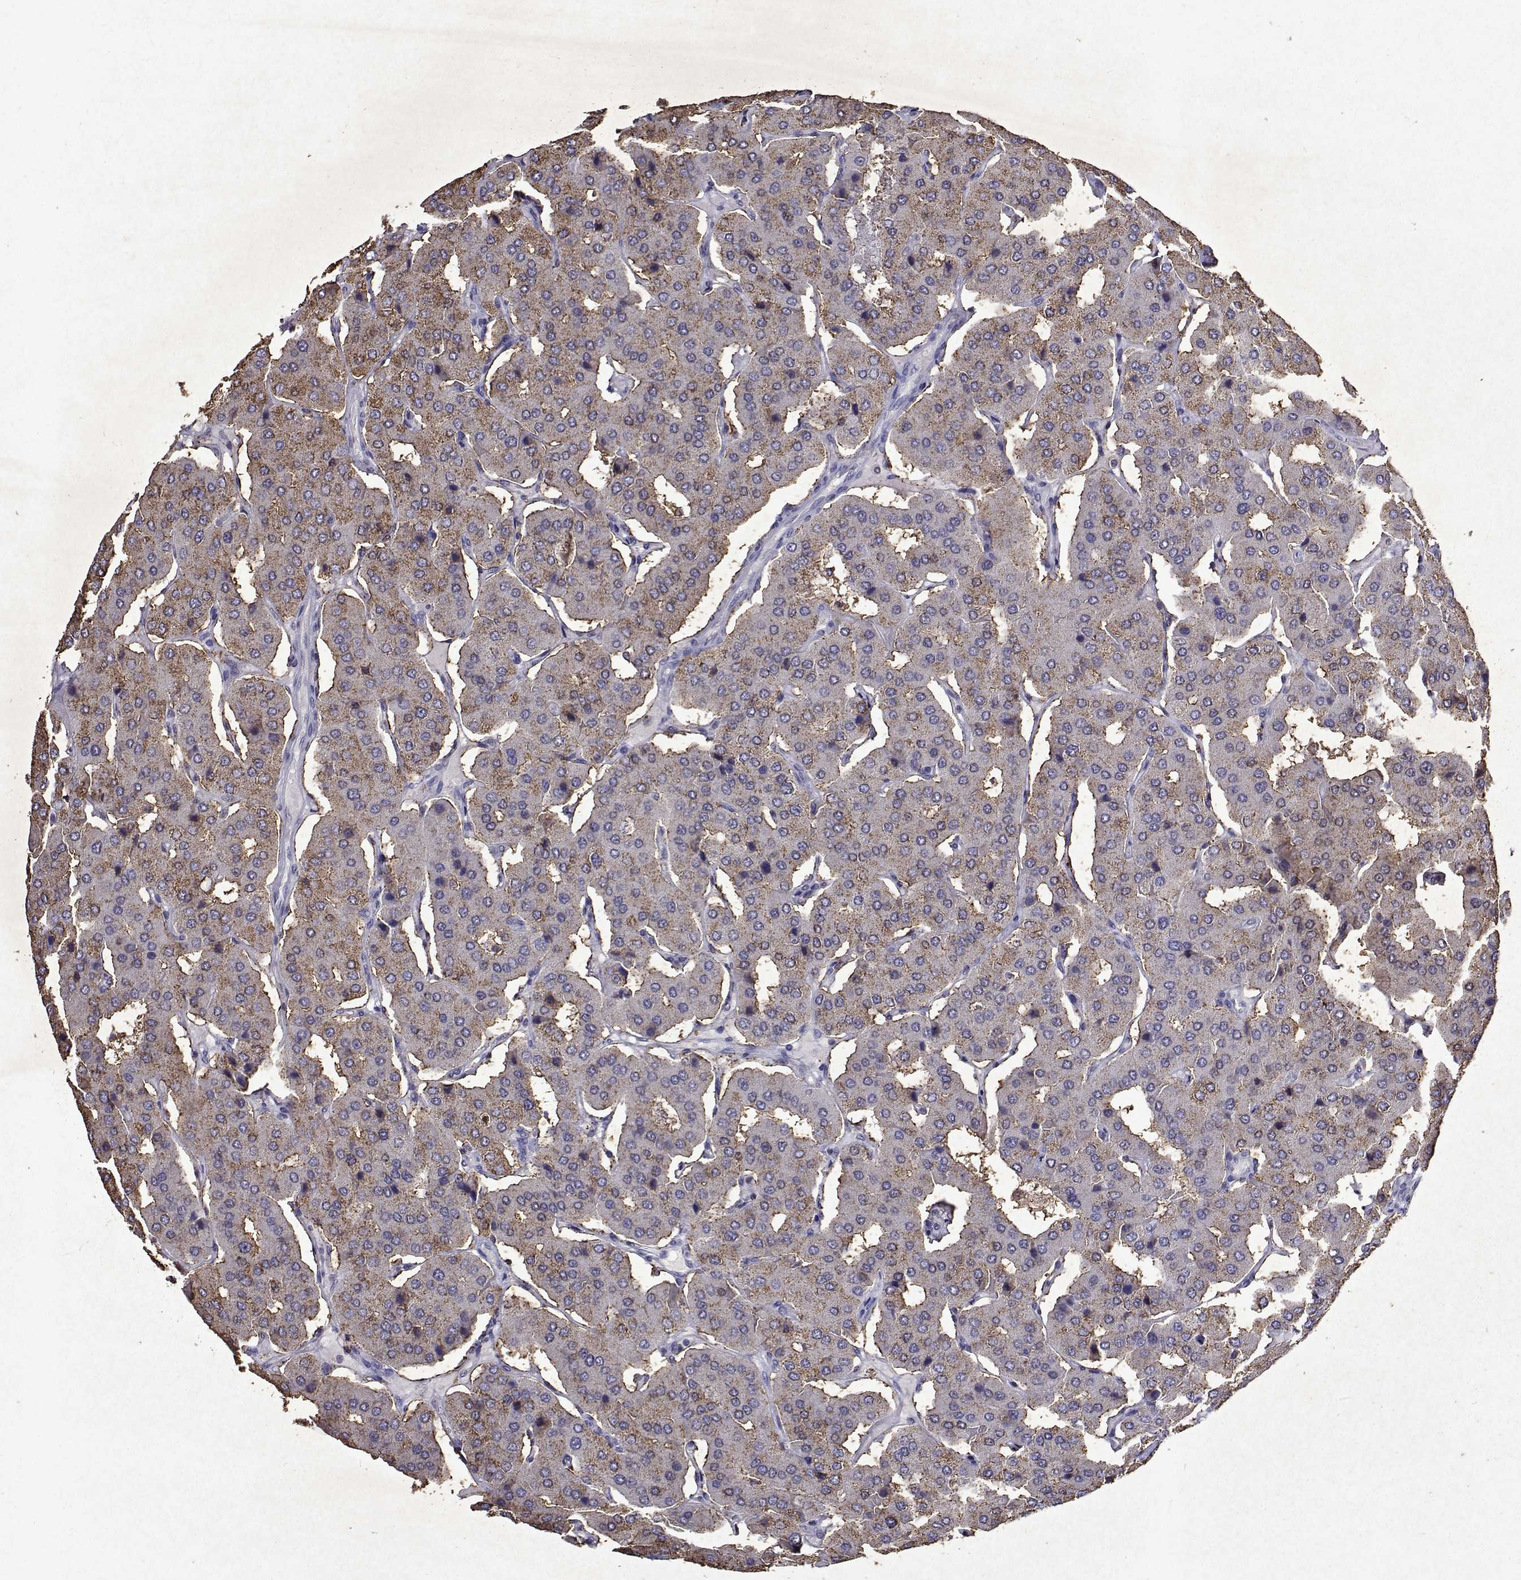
{"staining": {"intensity": "moderate", "quantity": "25%-75%", "location": "cytoplasmic/membranous"}, "tissue": "parathyroid gland", "cell_type": "Glandular cells", "image_type": "normal", "snomed": [{"axis": "morphology", "description": "Normal tissue, NOS"}, {"axis": "morphology", "description": "Adenoma, NOS"}, {"axis": "topography", "description": "Parathyroid gland"}], "caption": "DAB (3,3'-diaminobenzidine) immunohistochemical staining of benign human parathyroid gland exhibits moderate cytoplasmic/membranous protein positivity in approximately 25%-75% of glandular cells.", "gene": "DUSP28", "patient": {"sex": "female", "age": 86}}